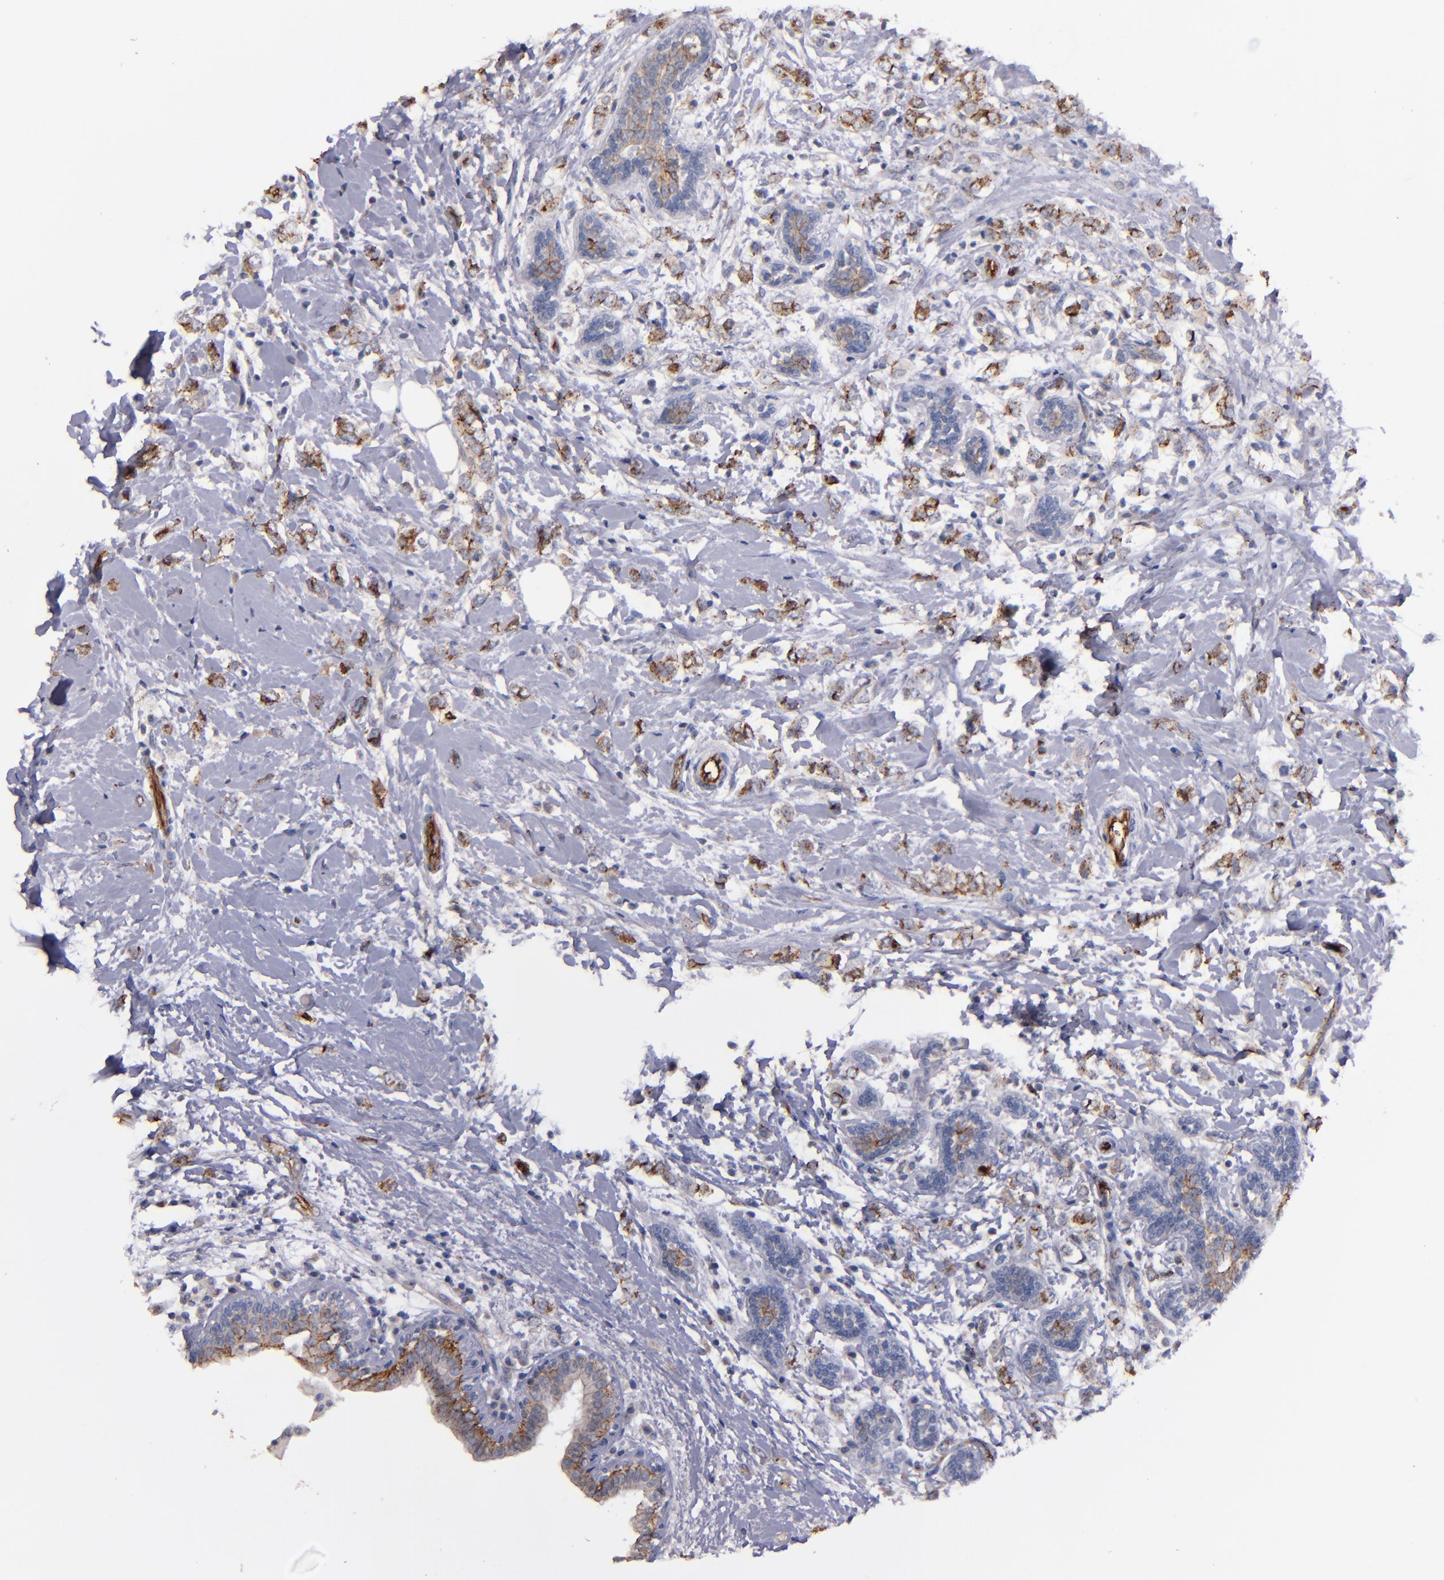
{"staining": {"intensity": "moderate", "quantity": "25%-75%", "location": "cytoplasmic/membranous"}, "tissue": "breast cancer", "cell_type": "Tumor cells", "image_type": "cancer", "snomed": [{"axis": "morphology", "description": "Normal tissue, NOS"}, {"axis": "morphology", "description": "Lobular carcinoma"}, {"axis": "topography", "description": "Breast"}], "caption": "This is an image of immunohistochemistry staining of breast cancer, which shows moderate positivity in the cytoplasmic/membranous of tumor cells.", "gene": "CLDN5", "patient": {"sex": "female", "age": 47}}